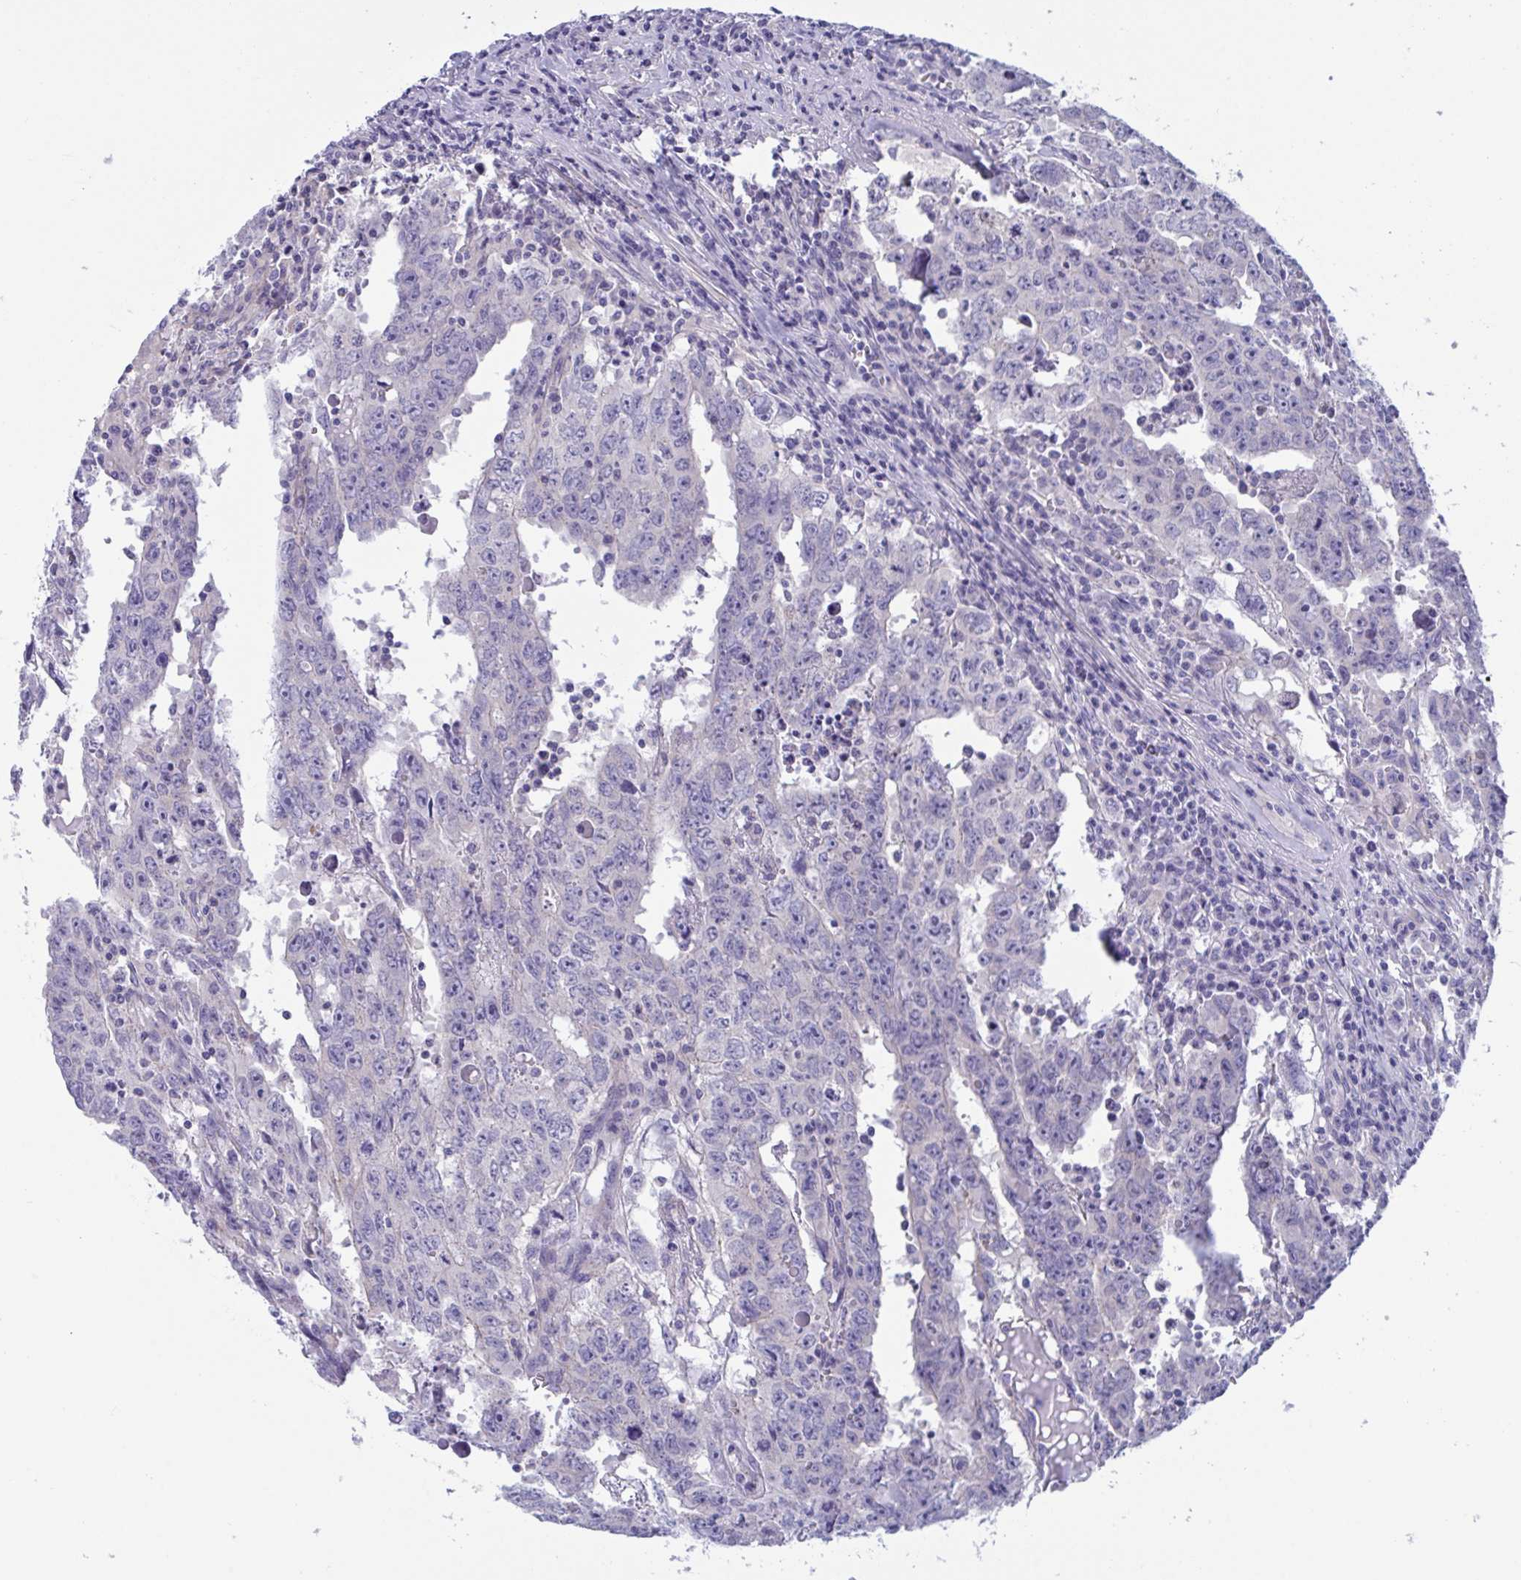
{"staining": {"intensity": "negative", "quantity": "none", "location": "none"}, "tissue": "testis cancer", "cell_type": "Tumor cells", "image_type": "cancer", "snomed": [{"axis": "morphology", "description": "Carcinoma, Embryonal, NOS"}, {"axis": "topography", "description": "Testis"}], "caption": "The histopathology image shows no staining of tumor cells in testis cancer.", "gene": "OXLD1", "patient": {"sex": "male", "age": 22}}